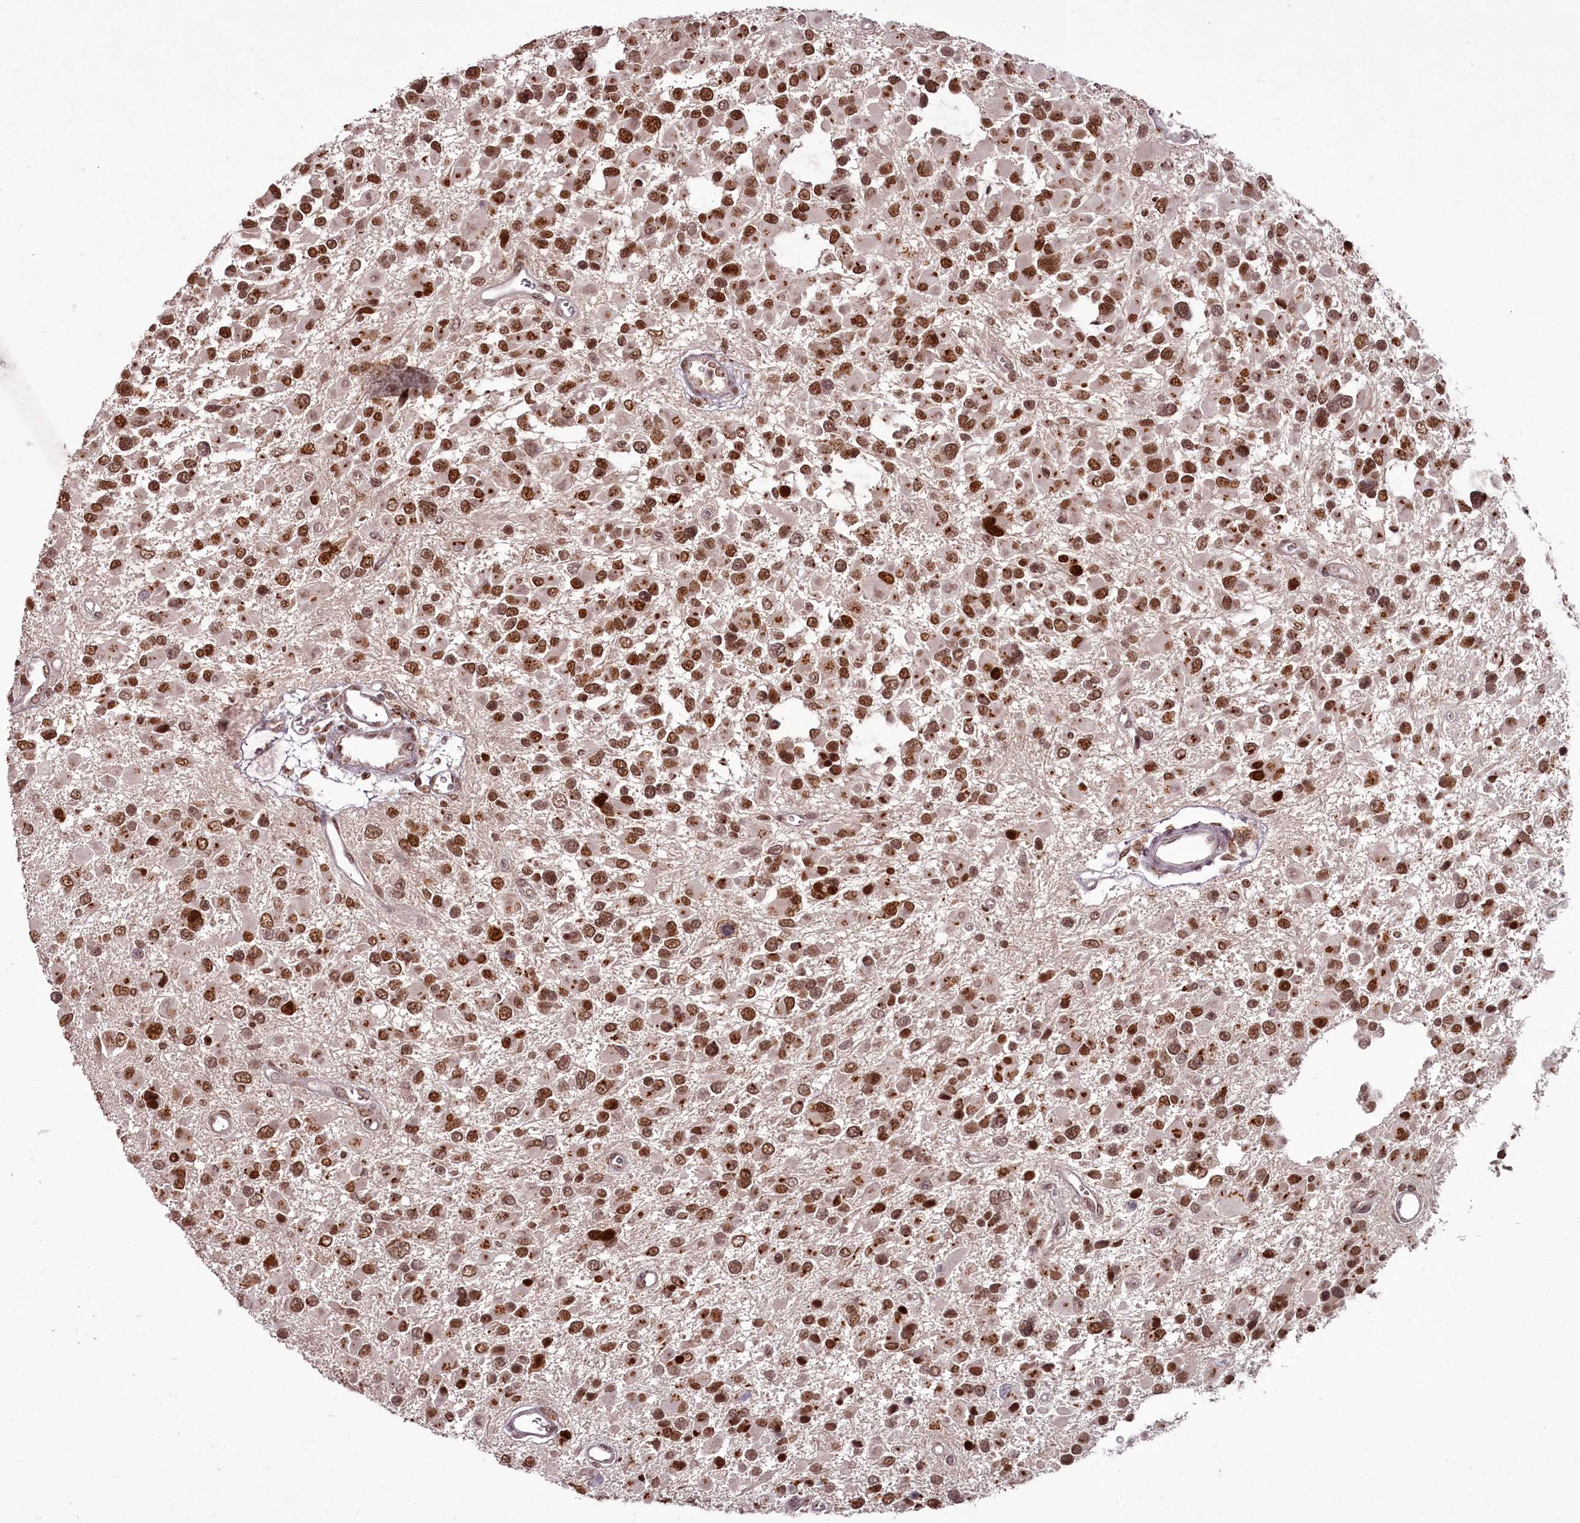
{"staining": {"intensity": "moderate", "quantity": ">75%", "location": "nuclear"}, "tissue": "glioma", "cell_type": "Tumor cells", "image_type": "cancer", "snomed": [{"axis": "morphology", "description": "Glioma, malignant, High grade"}, {"axis": "topography", "description": "Brain"}], "caption": "This is a photomicrograph of immunohistochemistry (IHC) staining of high-grade glioma (malignant), which shows moderate expression in the nuclear of tumor cells.", "gene": "CEP83", "patient": {"sex": "male", "age": 53}}